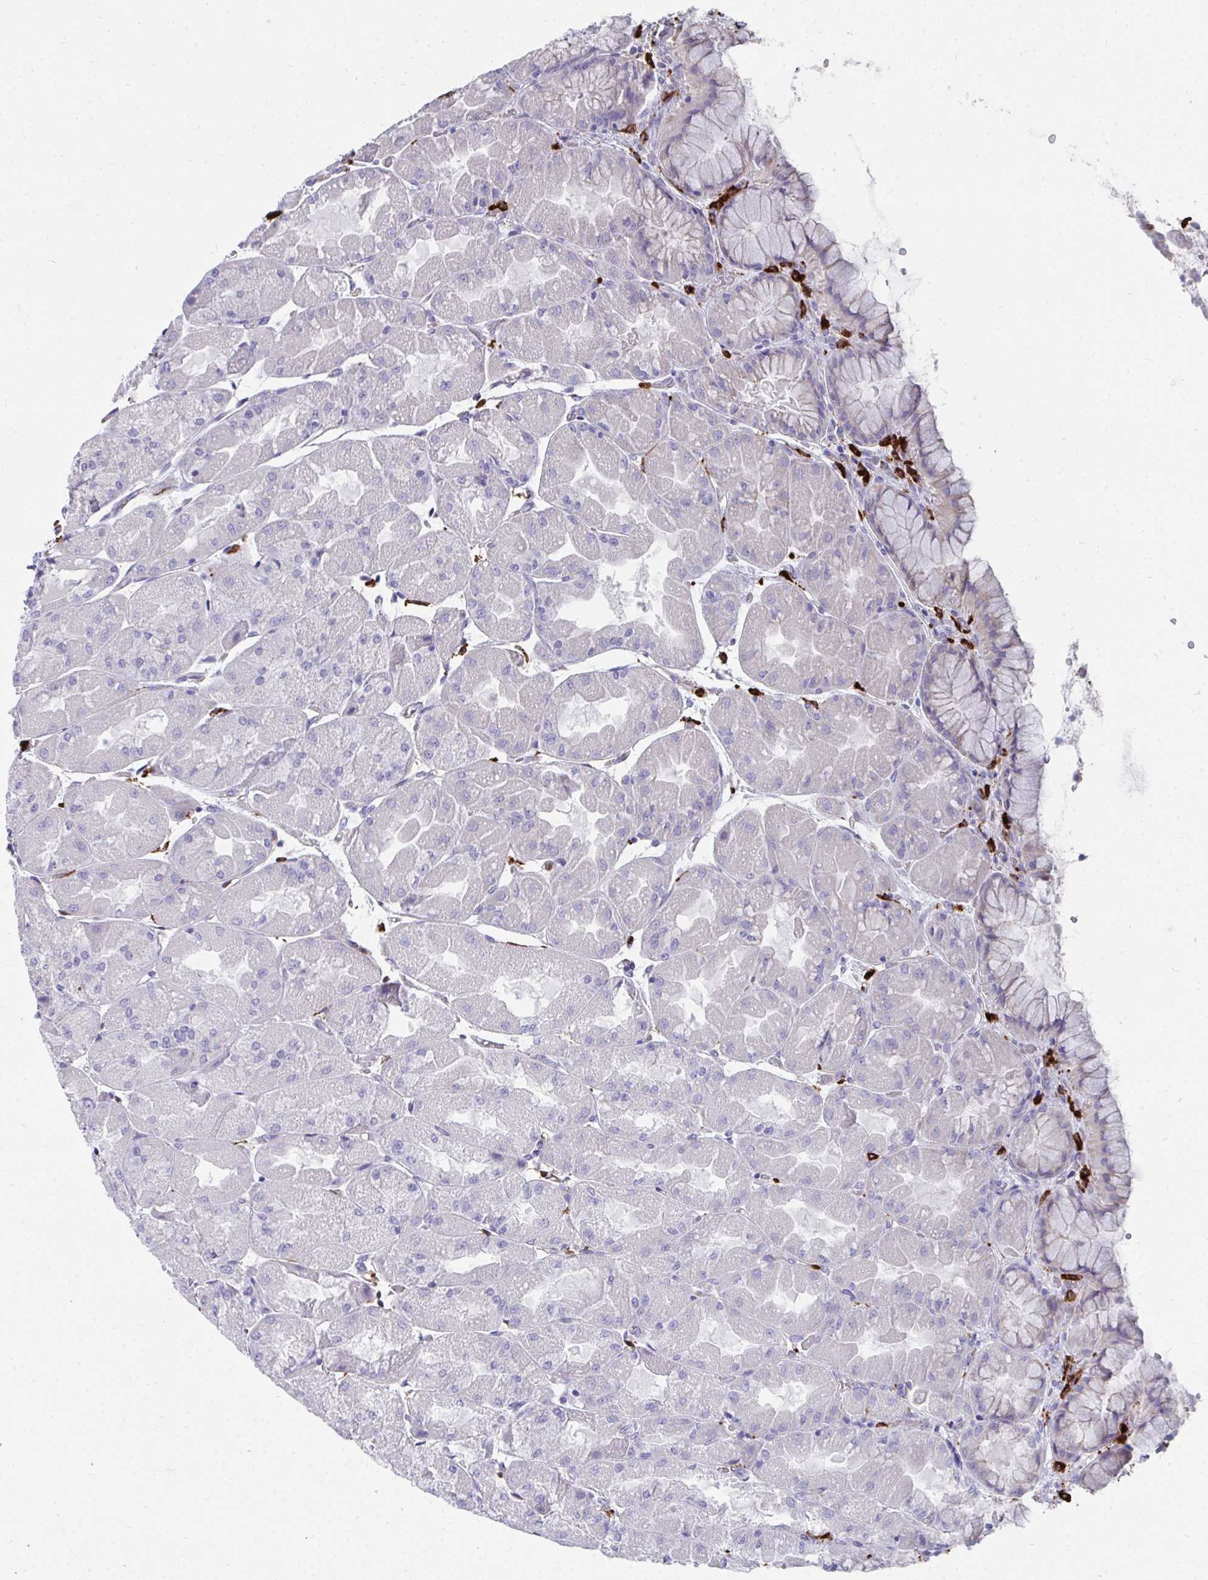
{"staining": {"intensity": "negative", "quantity": "none", "location": "none"}, "tissue": "stomach", "cell_type": "Glandular cells", "image_type": "normal", "snomed": [{"axis": "morphology", "description": "Normal tissue, NOS"}, {"axis": "topography", "description": "Stomach"}], "caption": "This is an IHC image of unremarkable human stomach. There is no positivity in glandular cells.", "gene": "CD163", "patient": {"sex": "female", "age": 61}}